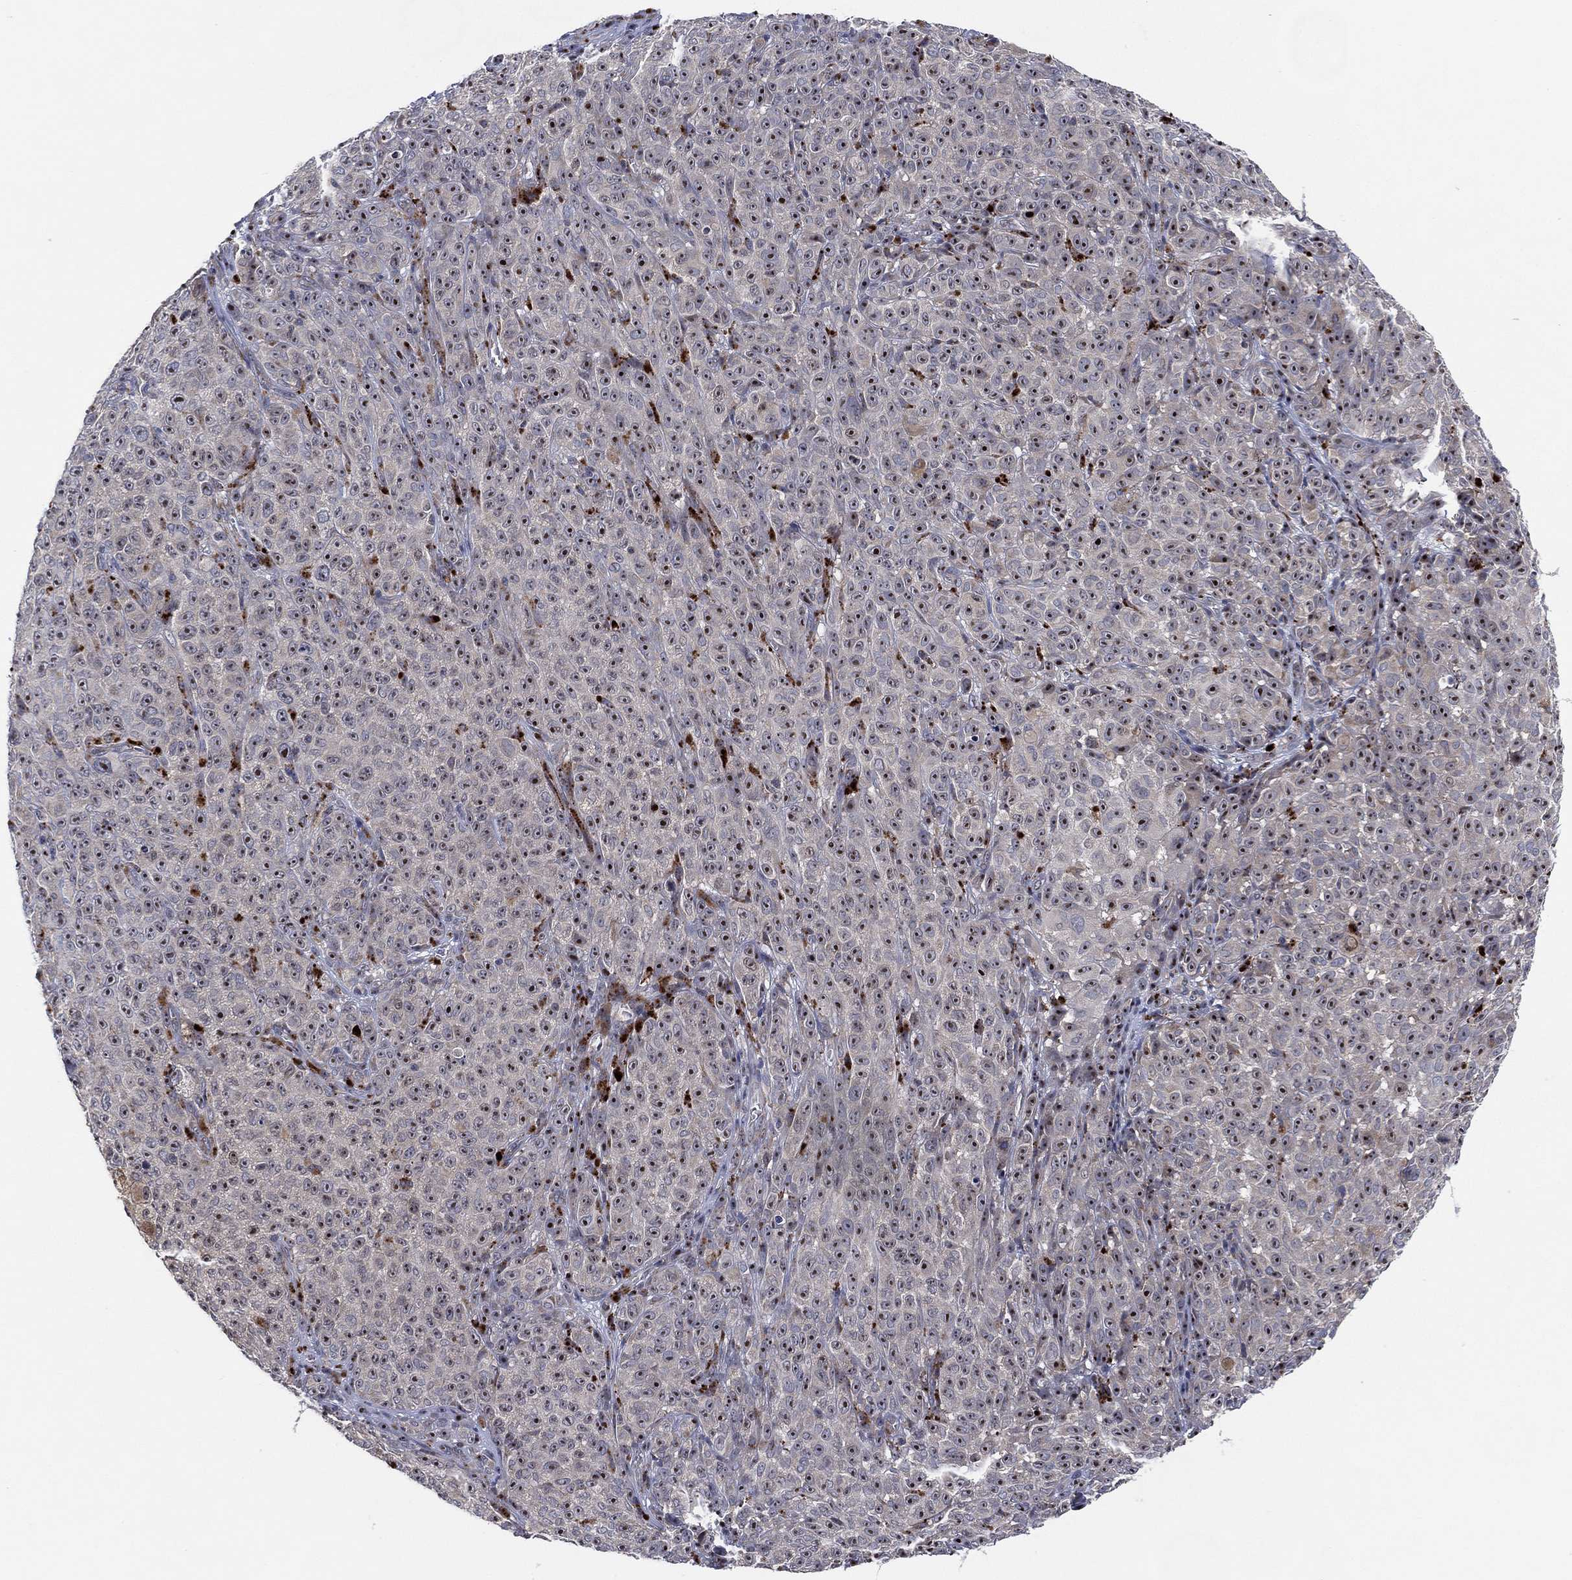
{"staining": {"intensity": "moderate", "quantity": ">75%", "location": "nuclear"}, "tissue": "melanoma", "cell_type": "Tumor cells", "image_type": "cancer", "snomed": [{"axis": "morphology", "description": "Malignant melanoma, NOS"}, {"axis": "topography", "description": "Skin"}], "caption": "IHC staining of malignant melanoma, which exhibits medium levels of moderate nuclear expression in about >75% of tumor cells indicating moderate nuclear protein staining. The staining was performed using DAB (brown) for protein detection and nuclei were counterstained in hematoxylin (blue).", "gene": "FAM104A", "patient": {"sex": "female", "age": 82}}